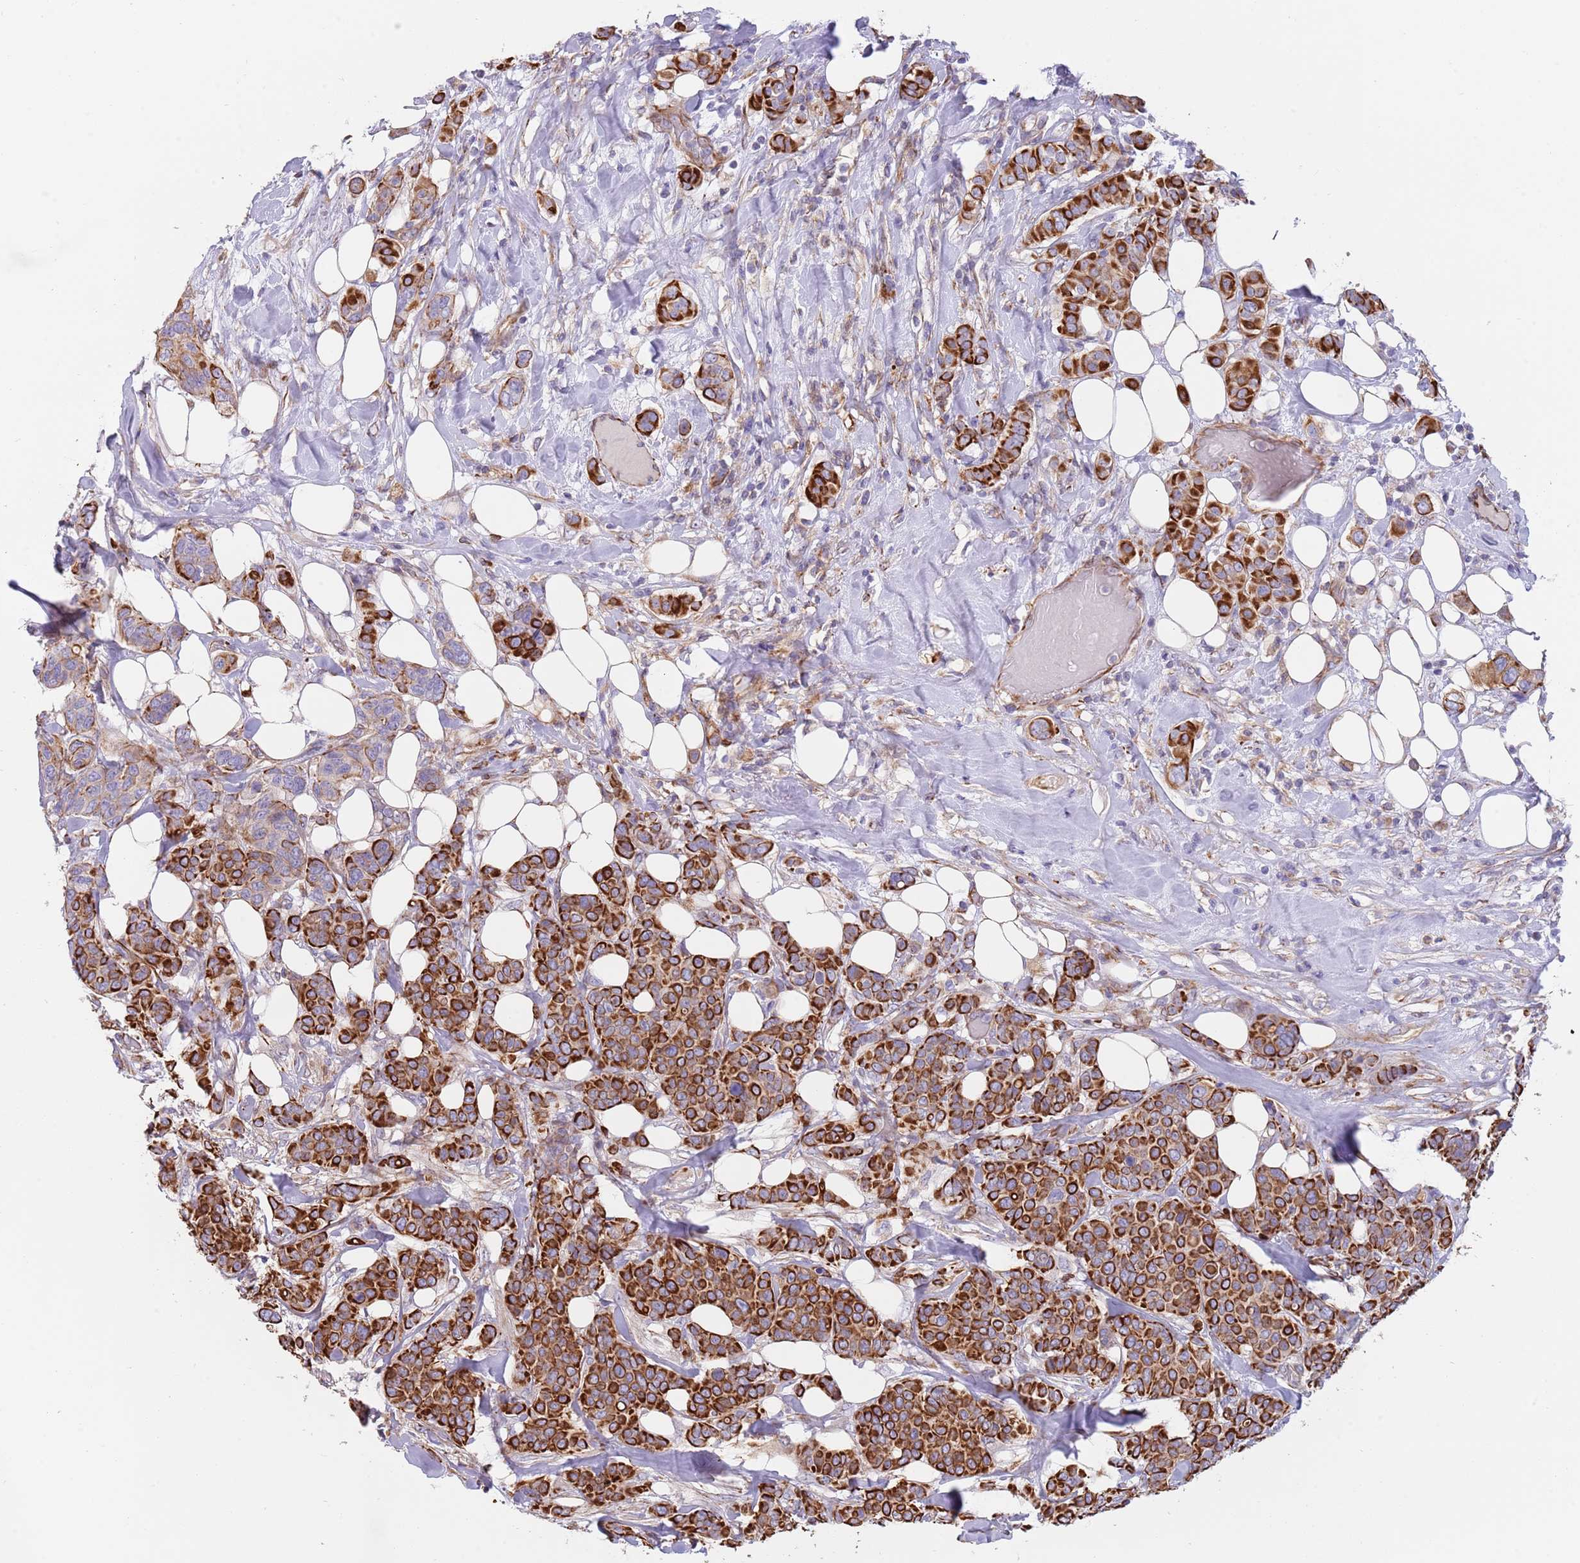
{"staining": {"intensity": "strong", "quantity": ">75%", "location": "cytoplasmic/membranous"}, "tissue": "breast cancer", "cell_type": "Tumor cells", "image_type": "cancer", "snomed": [{"axis": "morphology", "description": "Lobular carcinoma"}, {"axis": "topography", "description": "Breast"}], "caption": "A brown stain labels strong cytoplasmic/membranous expression of a protein in breast lobular carcinoma tumor cells. The protein of interest is shown in brown color, while the nuclei are stained blue.", "gene": "MOGAT1", "patient": {"sex": "female", "age": 51}}